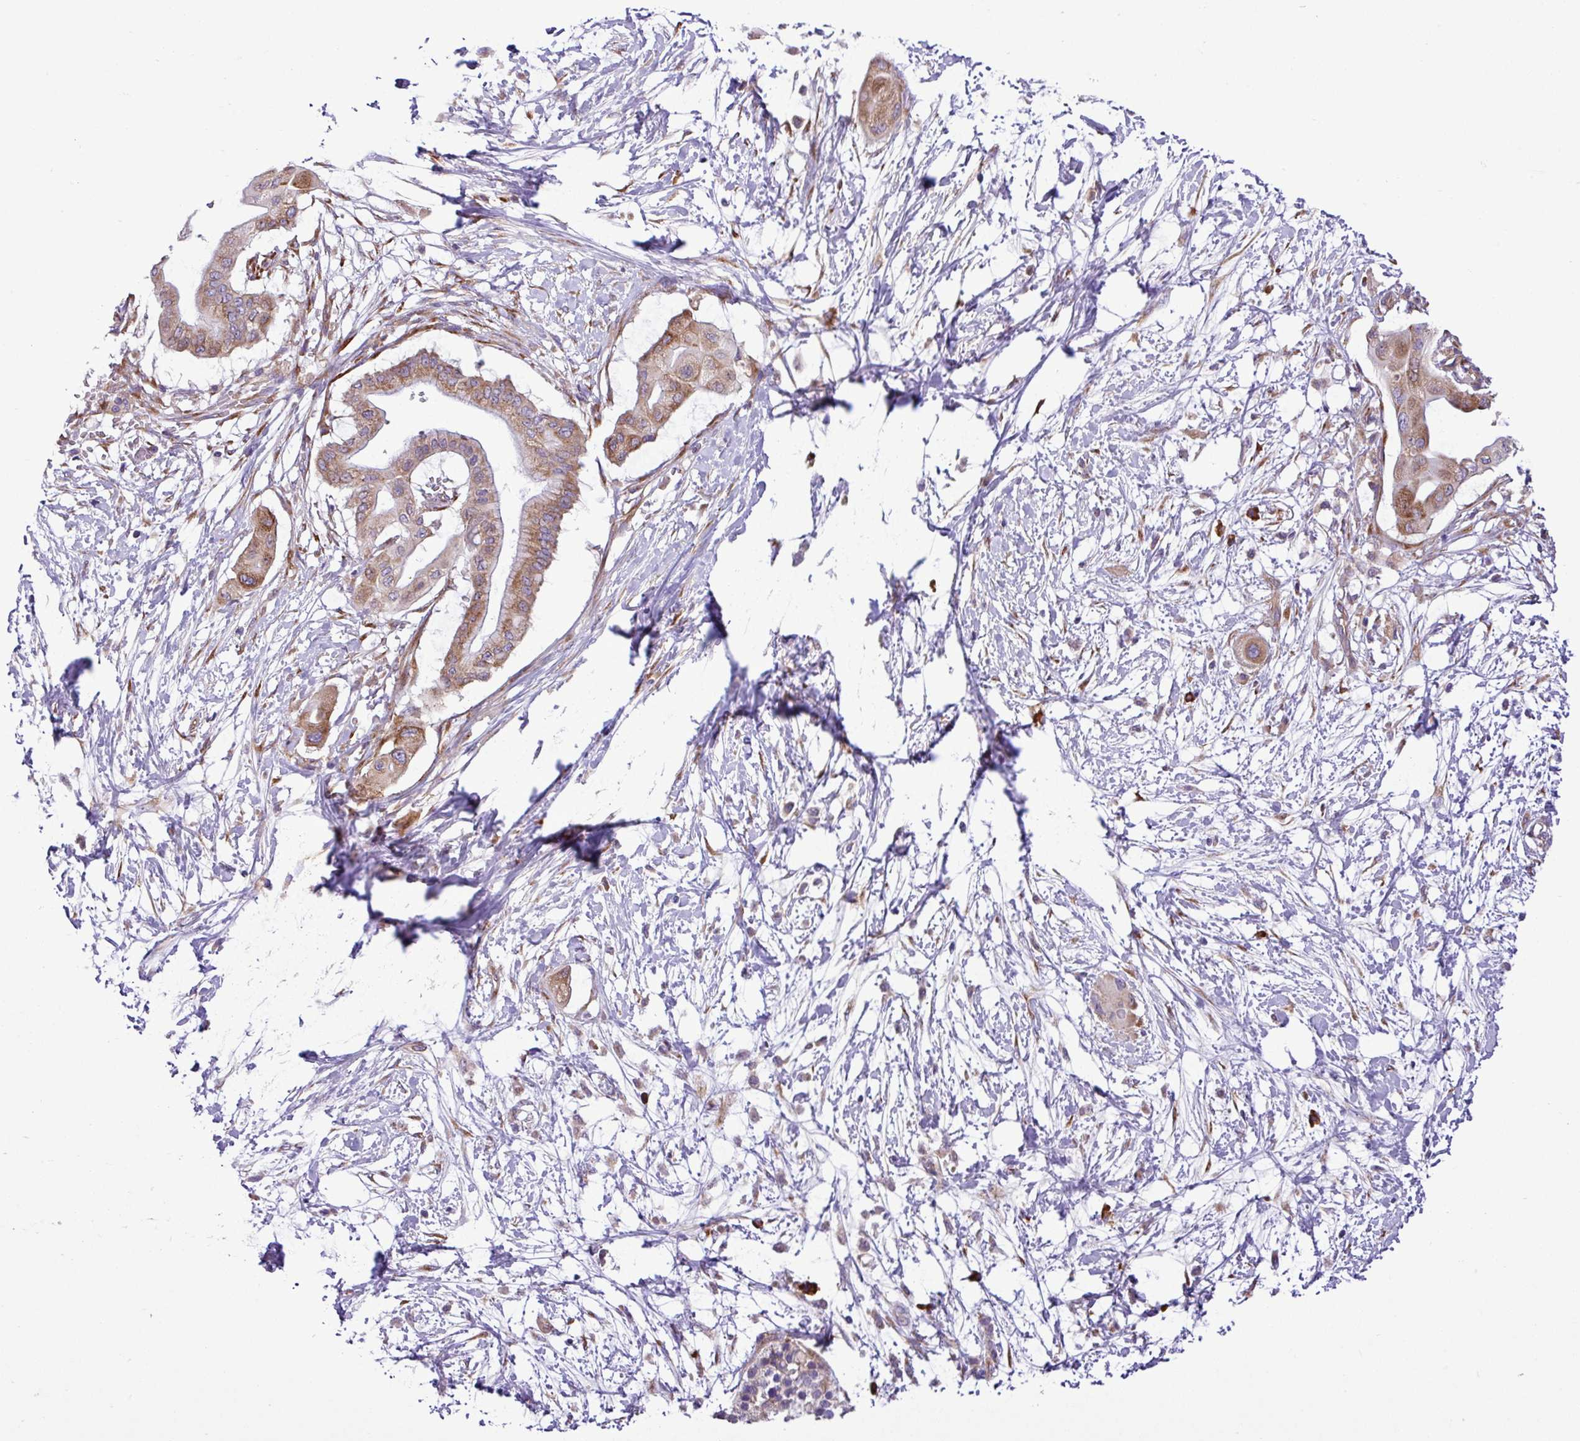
{"staining": {"intensity": "moderate", "quantity": ">75%", "location": "cytoplasmic/membranous"}, "tissue": "pancreatic cancer", "cell_type": "Tumor cells", "image_type": "cancer", "snomed": [{"axis": "morphology", "description": "Adenocarcinoma, NOS"}, {"axis": "topography", "description": "Pancreas"}], "caption": "Immunohistochemical staining of adenocarcinoma (pancreatic) exhibits moderate cytoplasmic/membranous protein staining in about >75% of tumor cells. (brown staining indicates protein expression, while blue staining denotes nuclei).", "gene": "RPL13", "patient": {"sex": "male", "age": 68}}